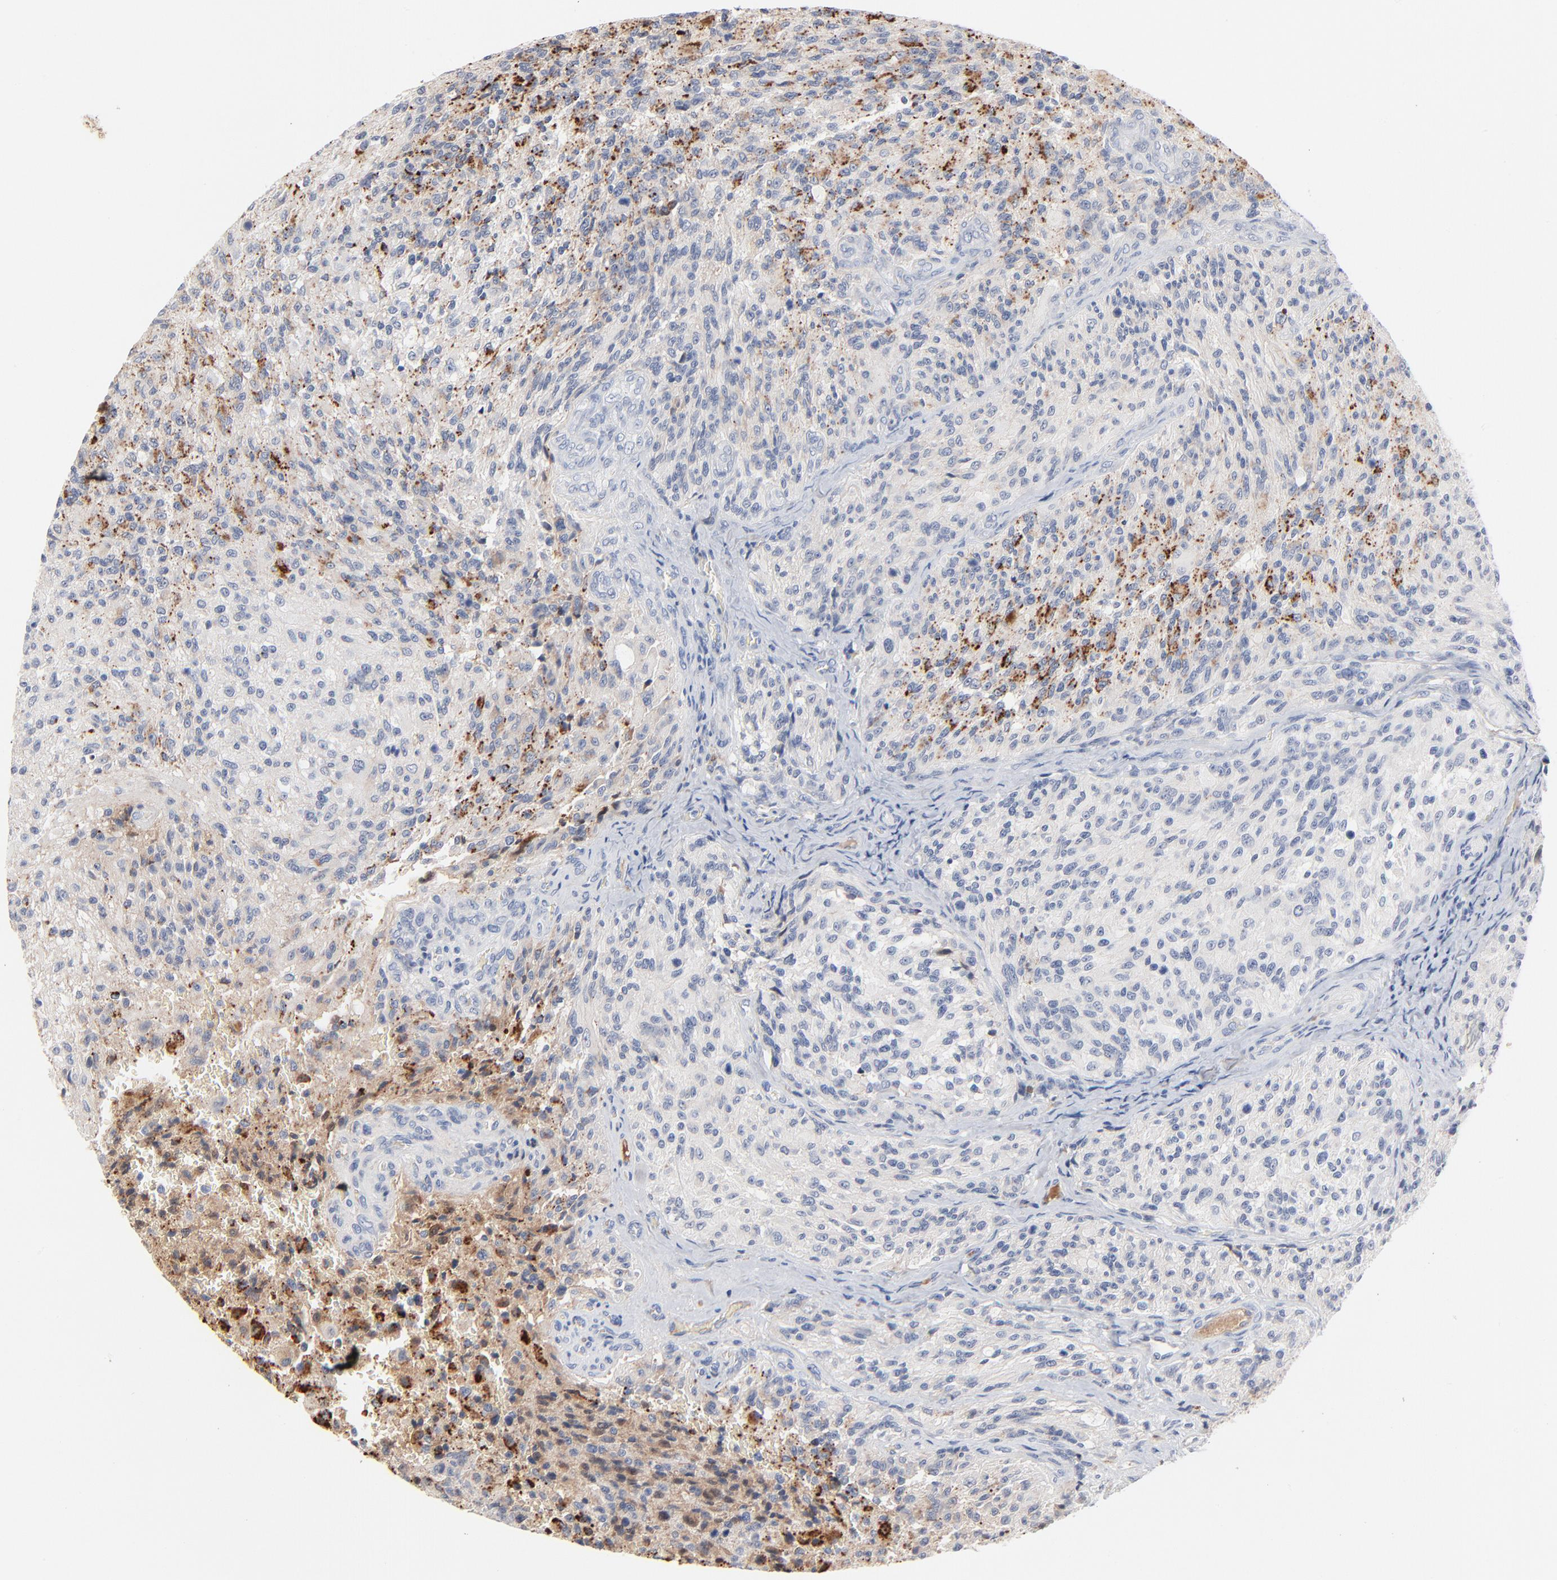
{"staining": {"intensity": "negative", "quantity": "none", "location": "none"}, "tissue": "glioma", "cell_type": "Tumor cells", "image_type": "cancer", "snomed": [{"axis": "morphology", "description": "Normal tissue, NOS"}, {"axis": "morphology", "description": "Glioma, malignant, High grade"}, {"axis": "topography", "description": "Cerebral cortex"}], "caption": "Immunohistochemistry photomicrograph of neoplastic tissue: high-grade glioma (malignant) stained with DAB (3,3'-diaminobenzidine) reveals no significant protein staining in tumor cells. (Stains: DAB IHC with hematoxylin counter stain, Microscopy: brightfield microscopy at high magnification).", "gene": "SERPINA4", "patient": {"sex": "male", "age": 56}}